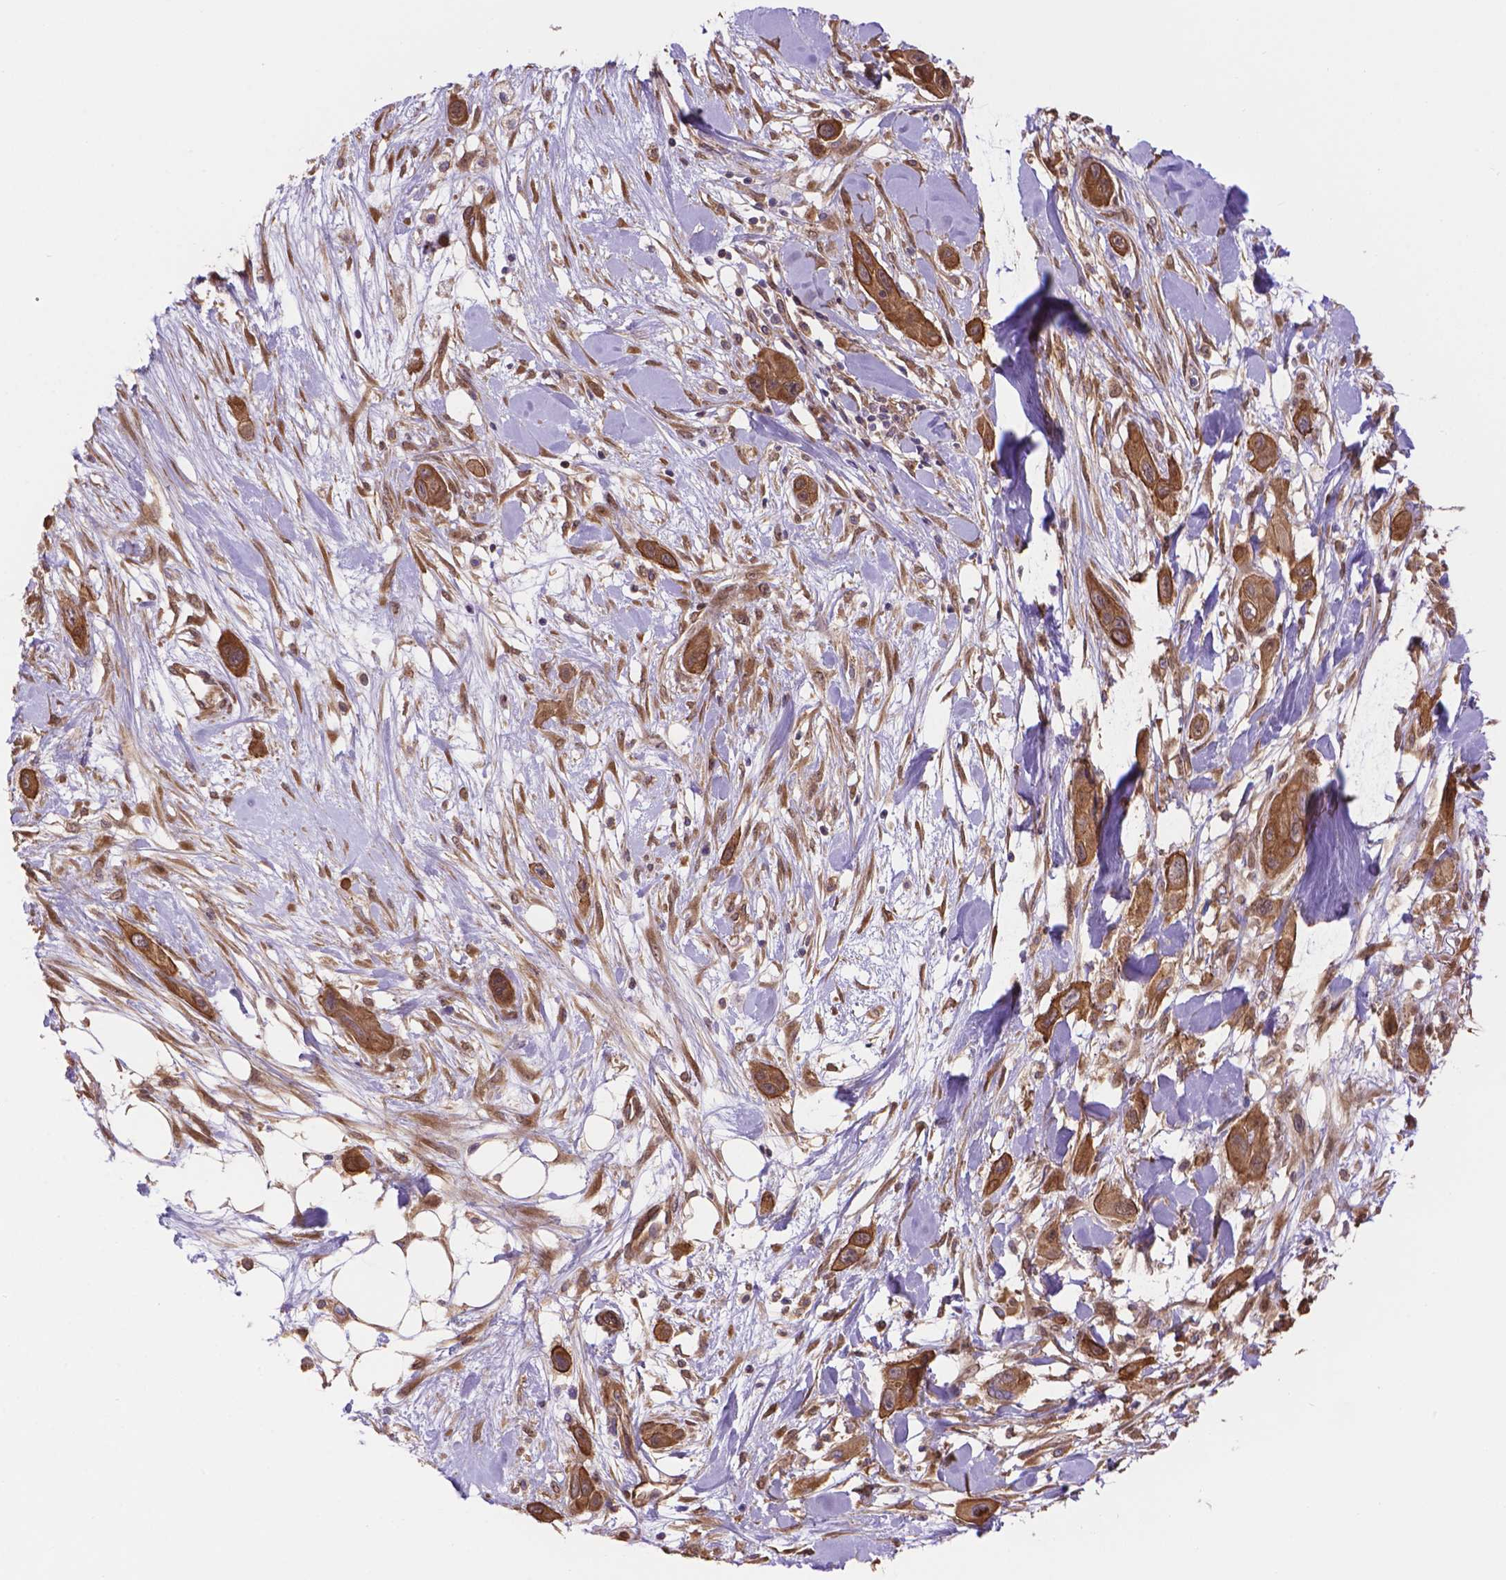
{"staining": {"intensity": "moderate", "quantity": ">75%", "location": "cytoplasmic/membranous"}, "tissue": "skin cancer", "cell_type": "Tumor cells", "image_type": "cancer", "snomed": [{"axis": "morphology", "description": "Squamous cell carcinoma, NOS"}, {"axis": "topography", "description": "Skin"}], "caption": "Moderate cytoplasmic/membranous positivity for a protein is appreciated in approximately >75% of tumor cells of skin squamous cell carcinoma using immunohistochemistry.", "gene": "YAP1", "patient": {"sex": "male", "age": 79}}